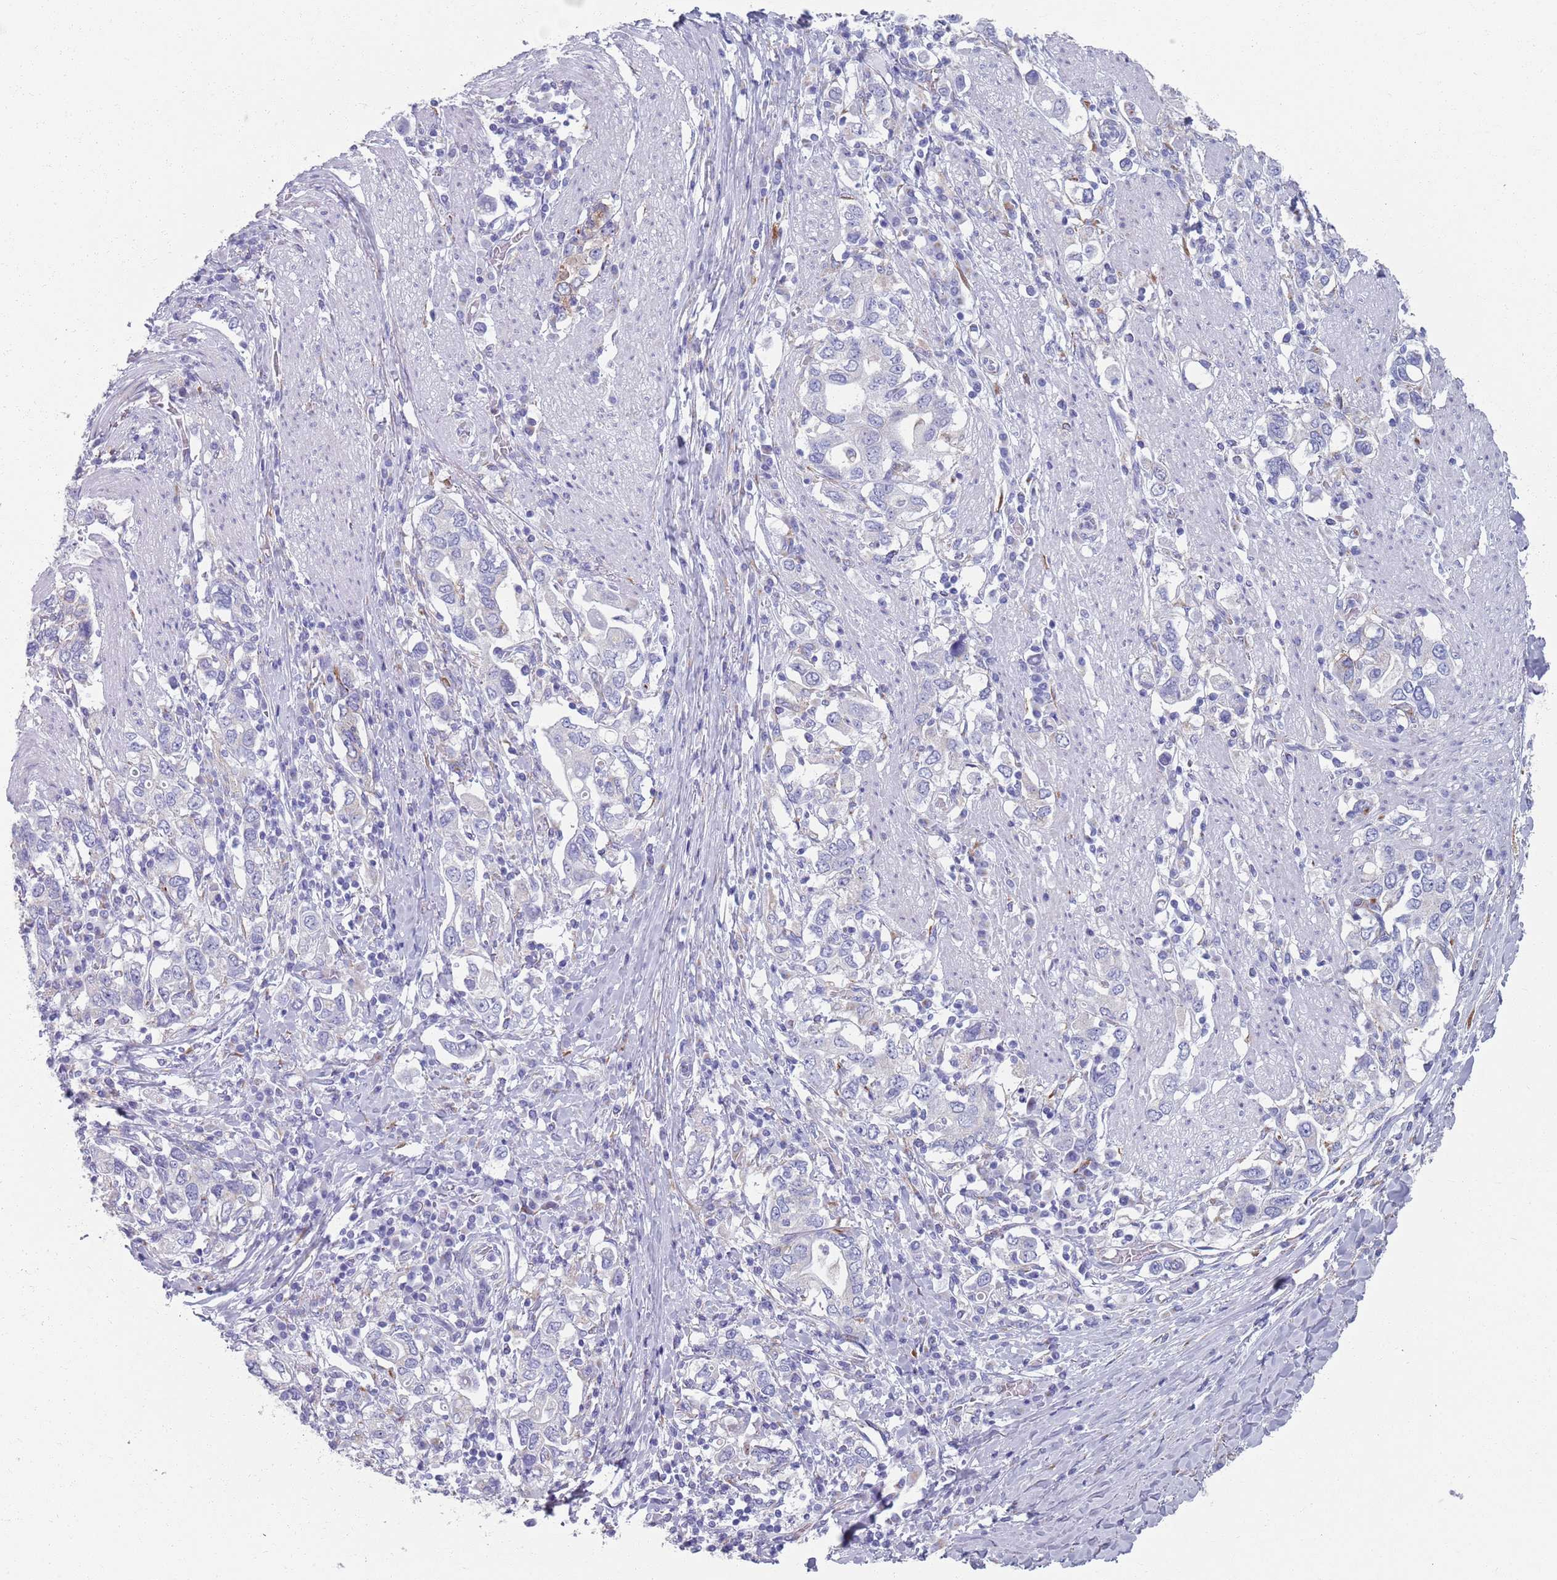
{"staining": {"intensity": "weak", "quantity": "<25%", "location": "cytoplasmic/membranous"}, "tissue": "stomach cancer", "cell_type": "Tumor cells", "image_type": "cancer", "snomed": [{"axis": "morphology", "description": "Adenocarcinoma, NOS"}, {"axis": "topography", "description": "Stomach, upper"}, {"axis": "topography", "description": "Stomach"}], "caption": "The IHC histopathology image has no significant staining in tumor cells of adenocarcinoma (stomach) tissue.", "gene": "PLOD1", "patient": {"sex": "male", "age": 62}}